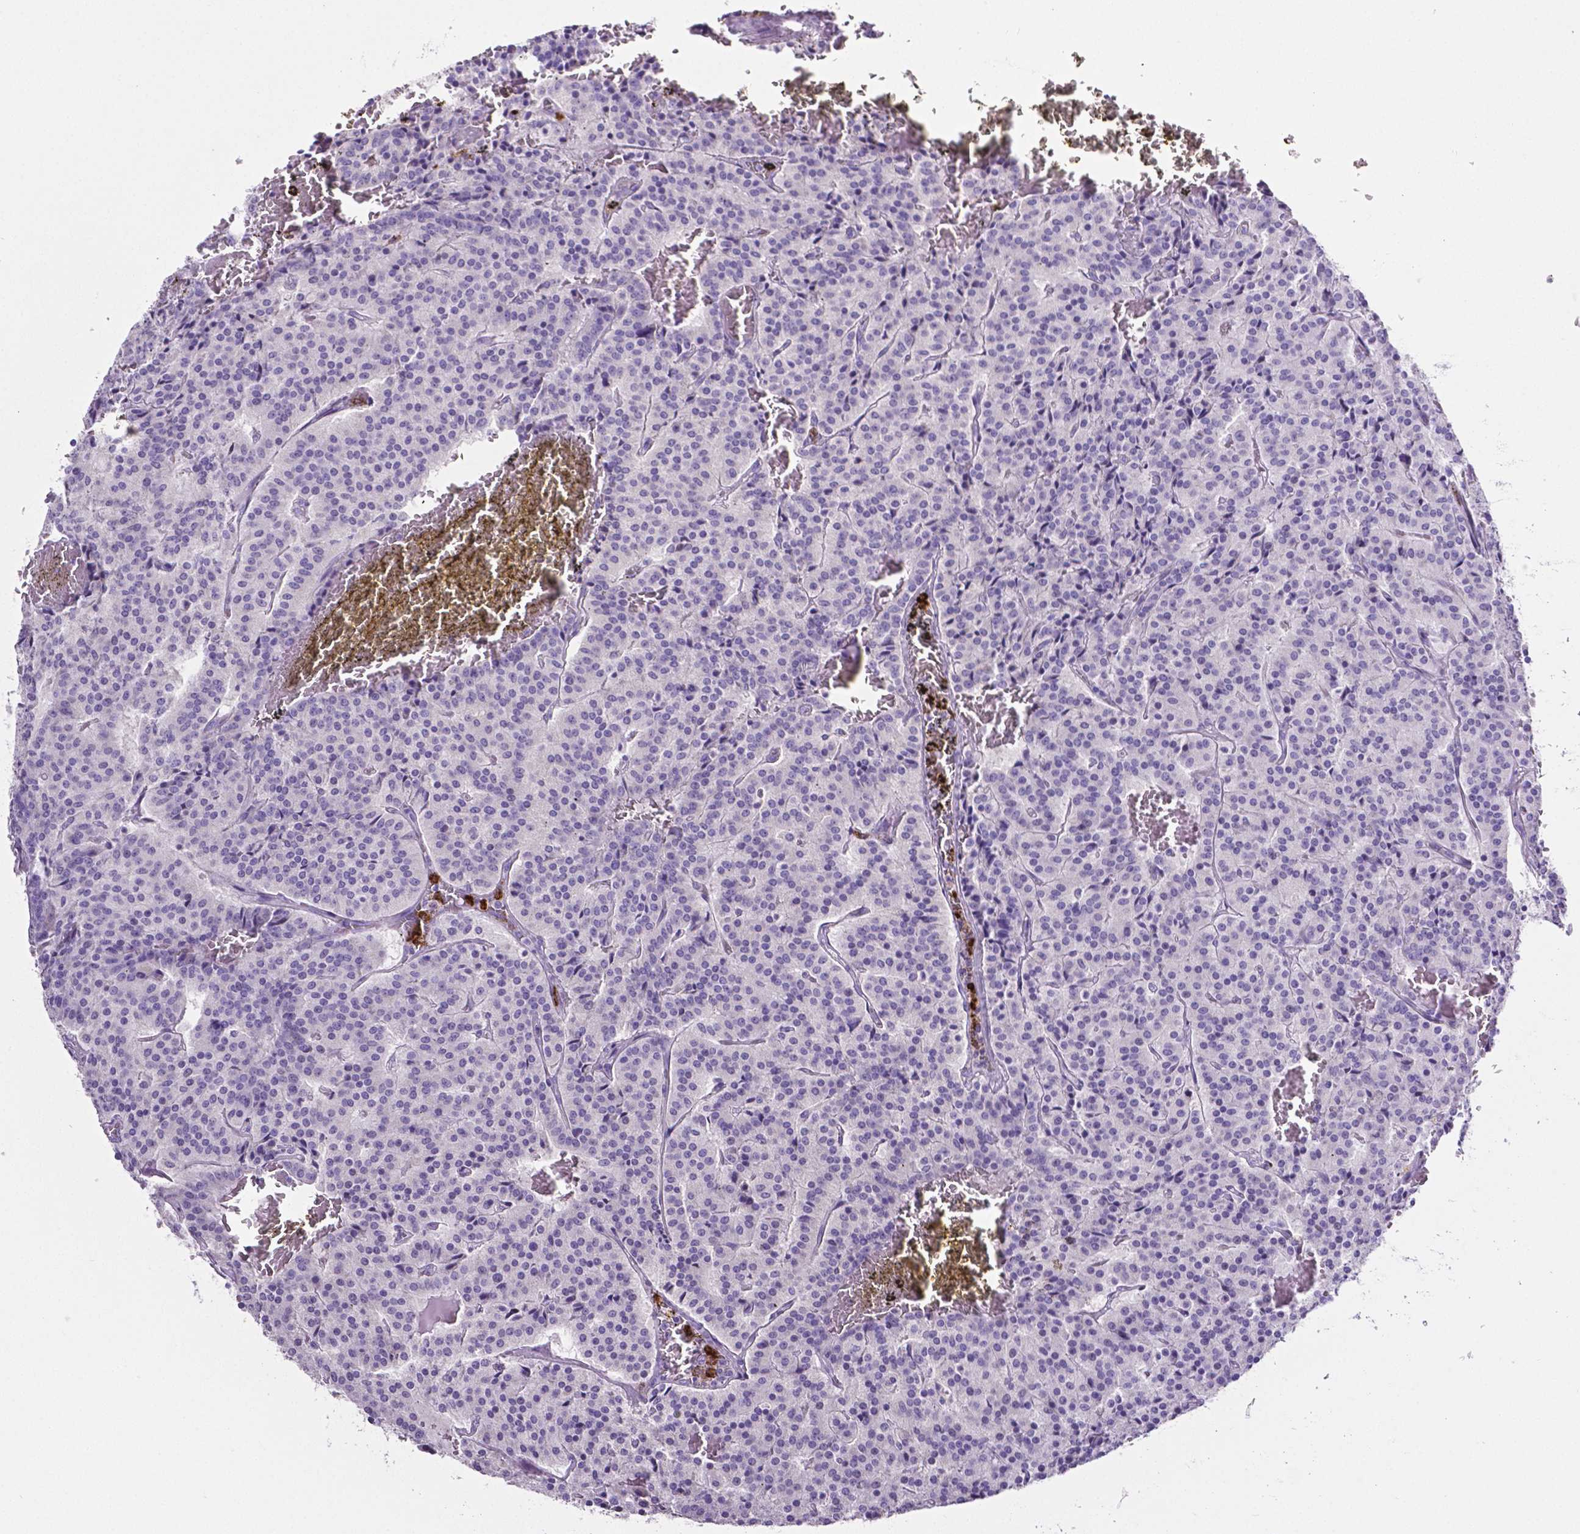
{"staining": {"intensity": "negative", "quantity": "none", "location": "none"}, "tissue": "carcinoid", "cell_type": "Tumor cells", "image_type": "cancer", "snomed": [{"axis": "morphology", "description": "Carcinoid, malignant, NOS"}, {"axis": "topography", "description": "Lung"}], "caption": "This image is of malignant carcinoid stained with immunohistochemistry (IHC) to label a protein in brown with the nuclei are counter-stained blue. There is no staining in tumor cells.", "gene": "MMP9", "patient": {"sex": "male", "age": 70}}